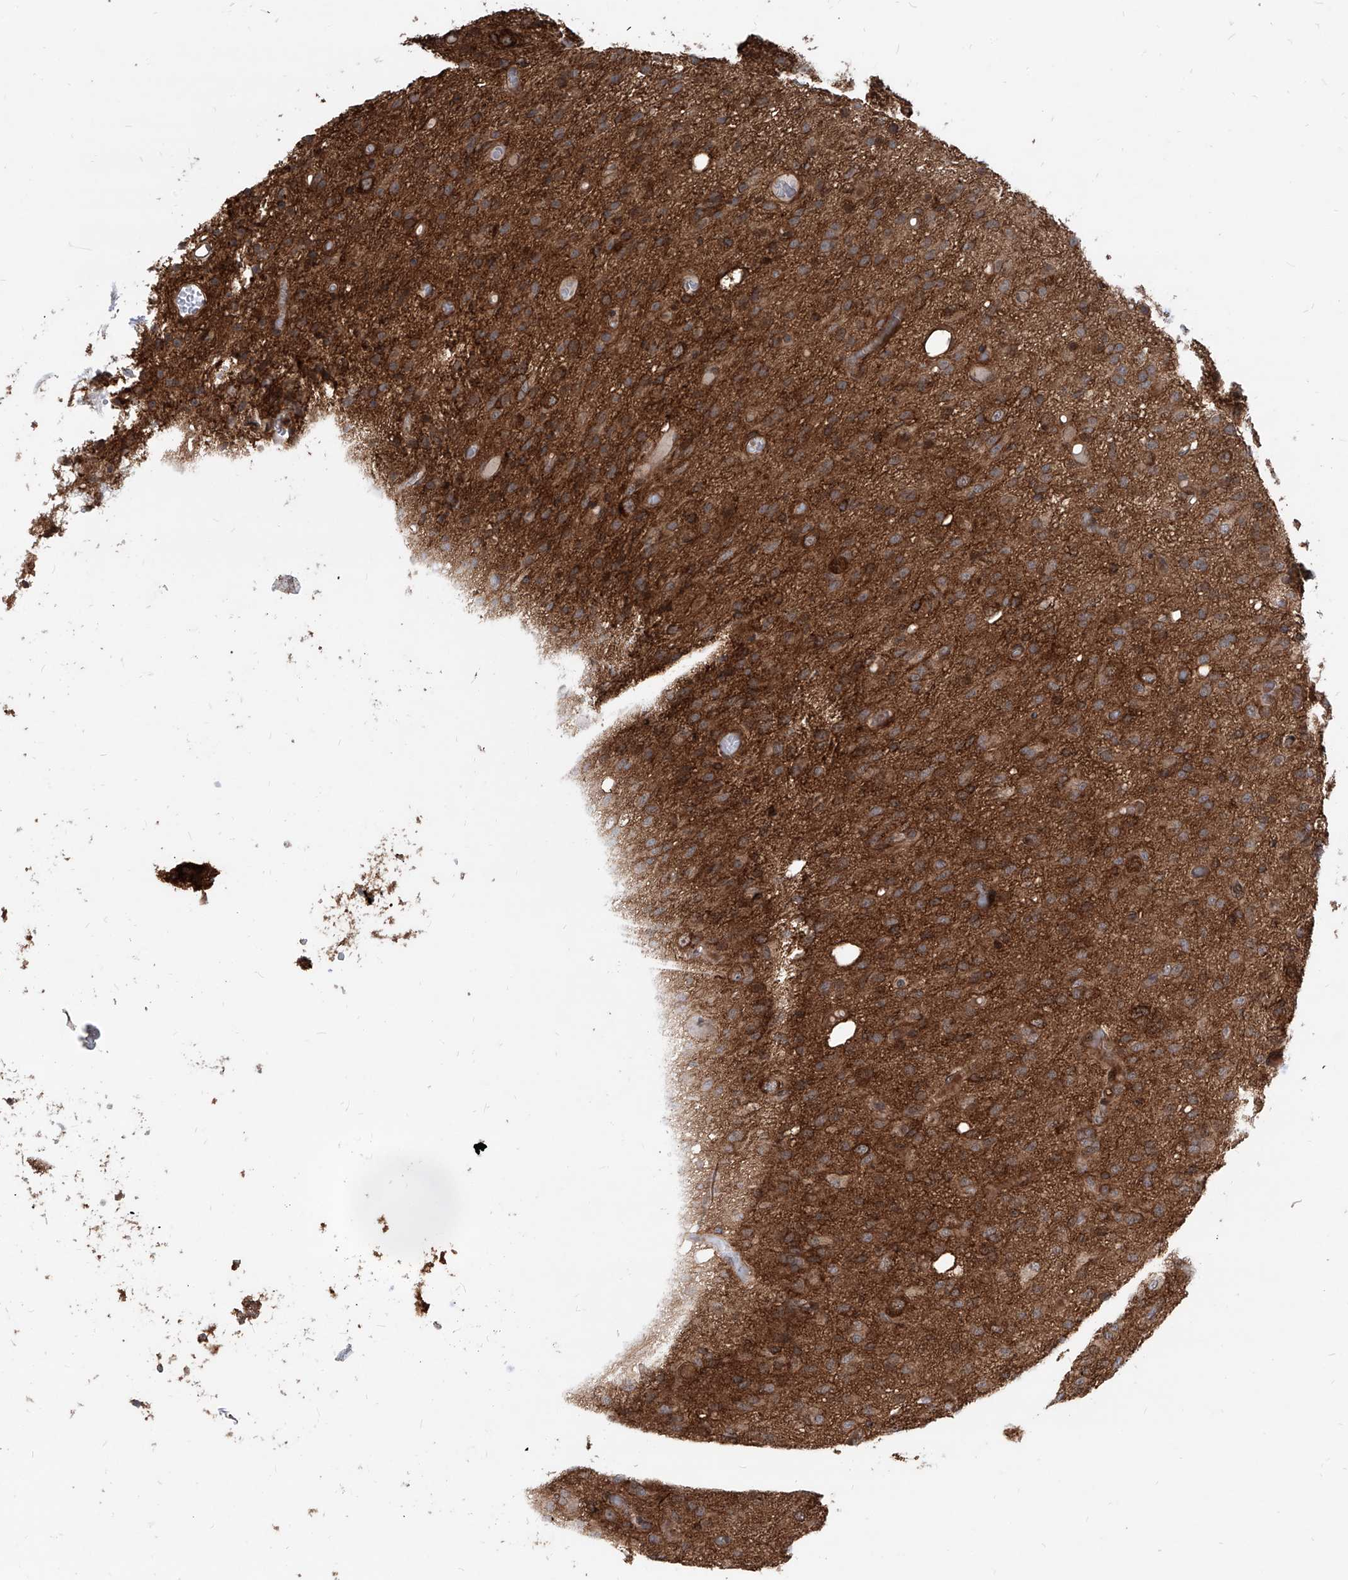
{"staining": {"intensity": "moderate", "quantity": ">75%", "location": "cytoplasmic/membranous"}, "tissue": "glioma", "cell_type": "Tumor cells", "image_type": "cancer", "snomed": [{"axis": "morphology", "description": "Glioma, malignant, High grade"}, {"axis": "topography", "description": "Brain"}], "caption": "Immunohistochemical staining of human glioma shows moderate cytoplasmic/membranous protein staining in approximately >75% of tumor cells.", "gene": "MAGED2", "patient": {"sex": "female", "age": 59}}